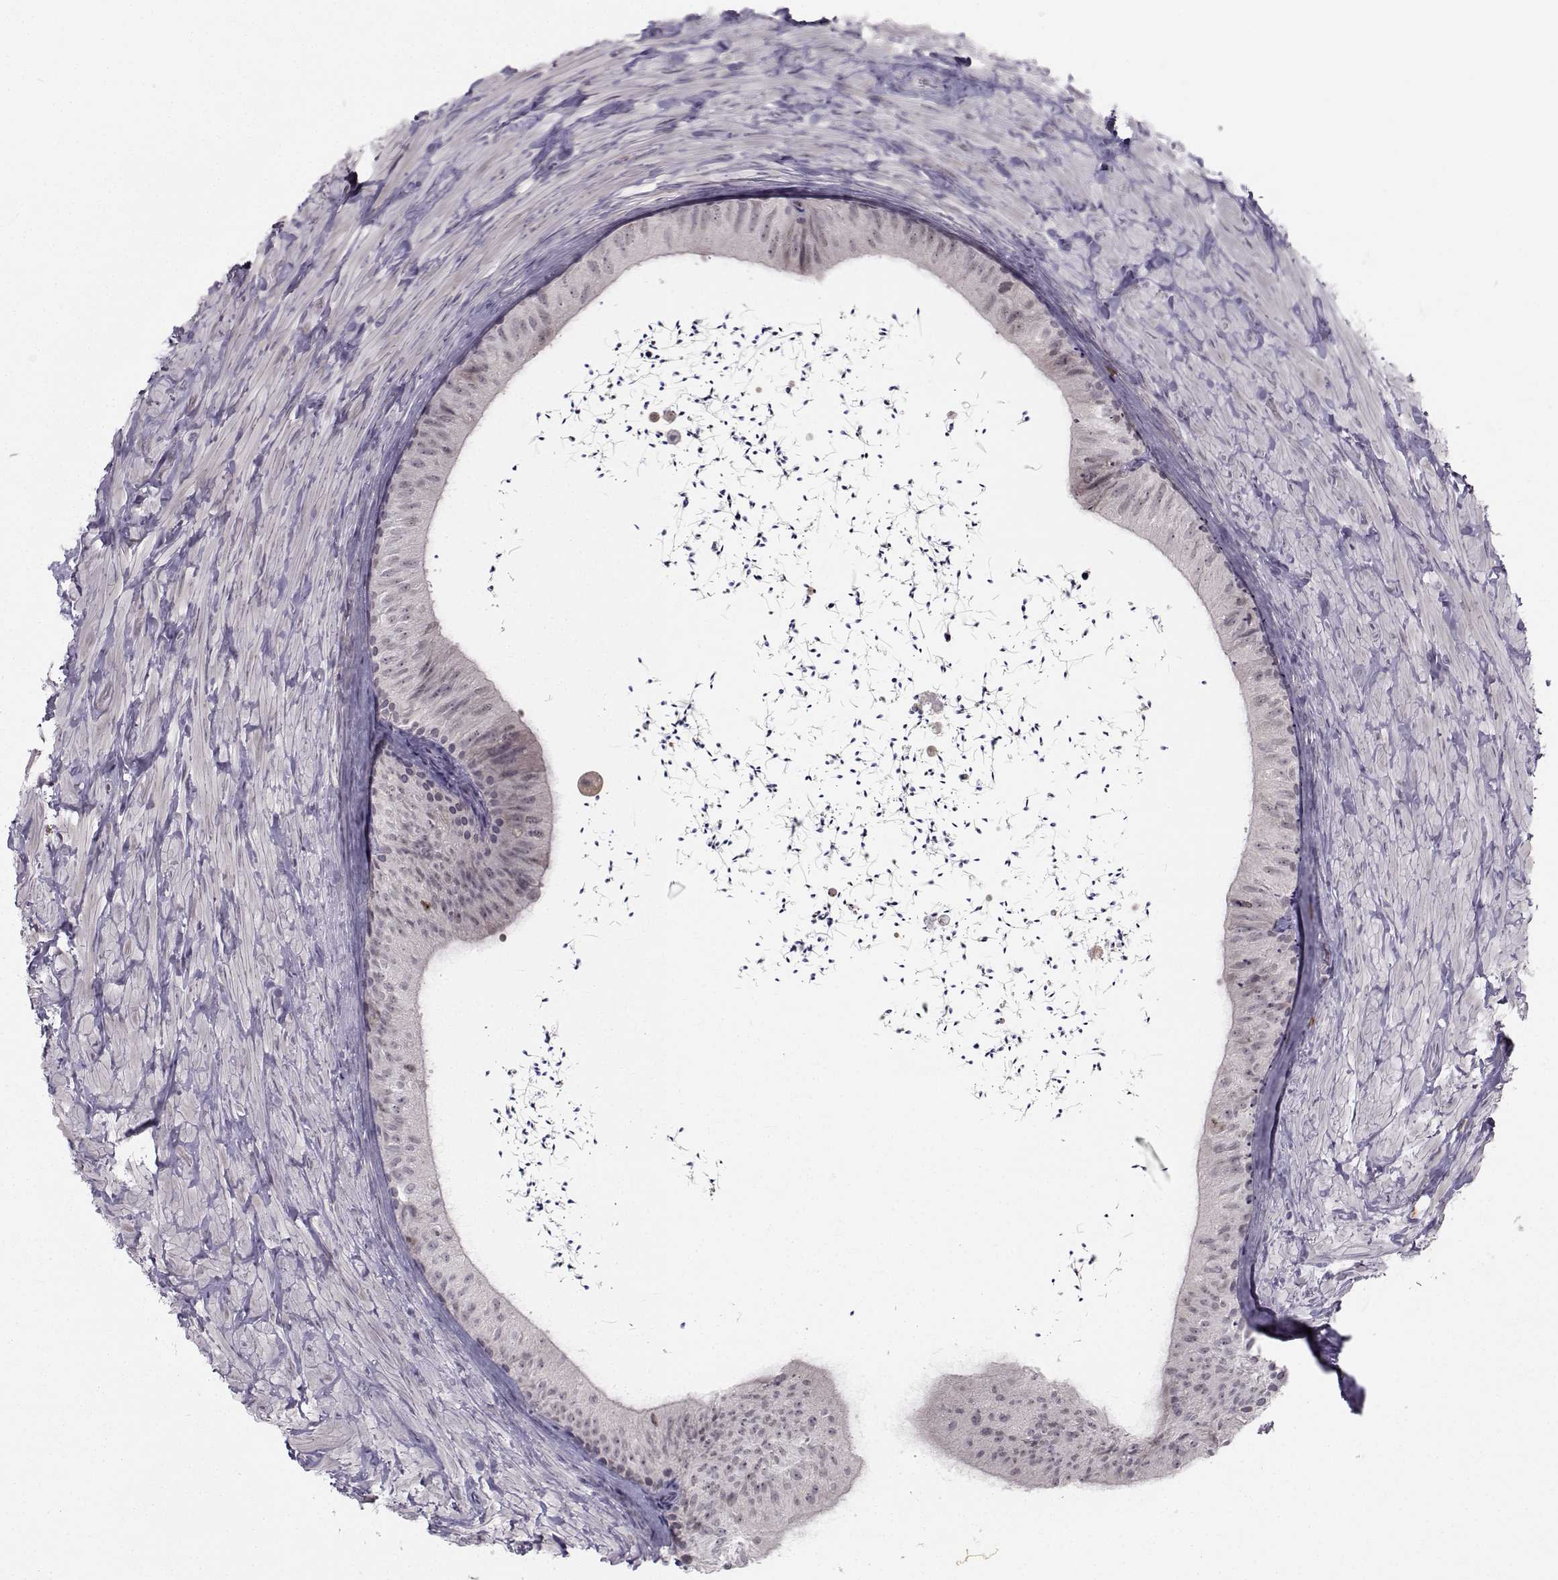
{"staining": {"intensity": "weak", "quantity": "<25%", "location": "nuclear"}, "tissue": "epididymis", "cell_type": "Glandular cells", "image_type": "normal", "snomed": [{"axis": "morphology", "description": "Normal tissue, NOS"}, {"axis": "topography", "description": "Epididymis"}], "caption": "Epididymis was stained to show a protein in brown. There is no significant positivity in glandular cells. The staining was performed using DAB to visualize the protein expression in brown, while the nuclei were stained in blue with hematoxylin (Magnification: 20x).", "gene": "LRP8", "patient": {"sex": "male", "age": 32}}